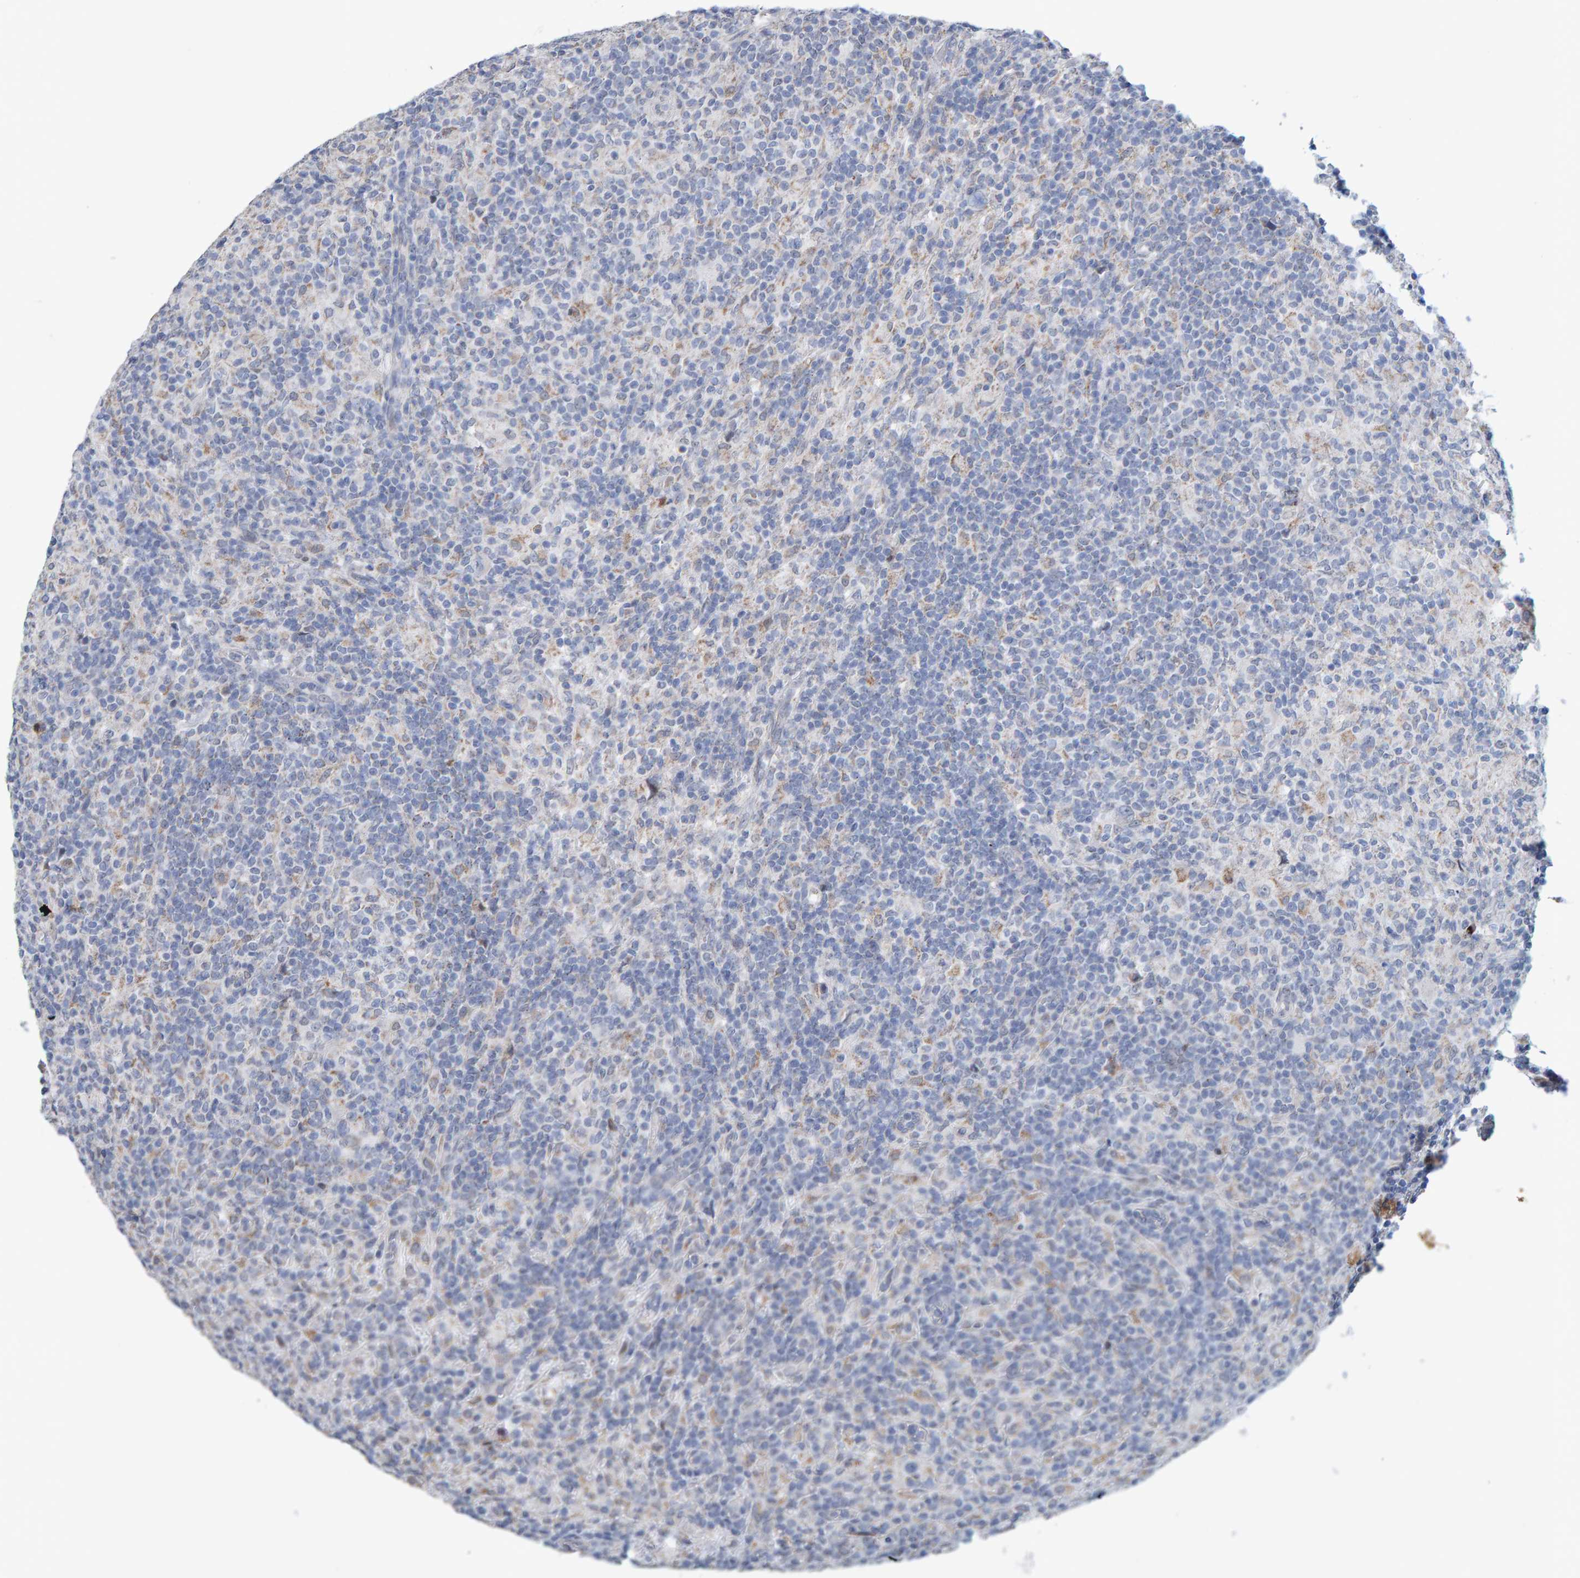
{"staining": {"intensity": "negative", "quantity": "none", "location": "none"}, "tissue": "lymphoma", "cell_type": "Tumor cells", "image_type": "cancer", "snomed": [{"axis": "morphology", "description": "Hodgkin's disease, NOS"}, {"axis": "topography", "description": "Lymph node"}], "caption": "Histopathology image shows no protein expression in tumor cells of lymphoma tissue.", "gene": "USP43", "patient": {"sex": "male", "age": 70}}